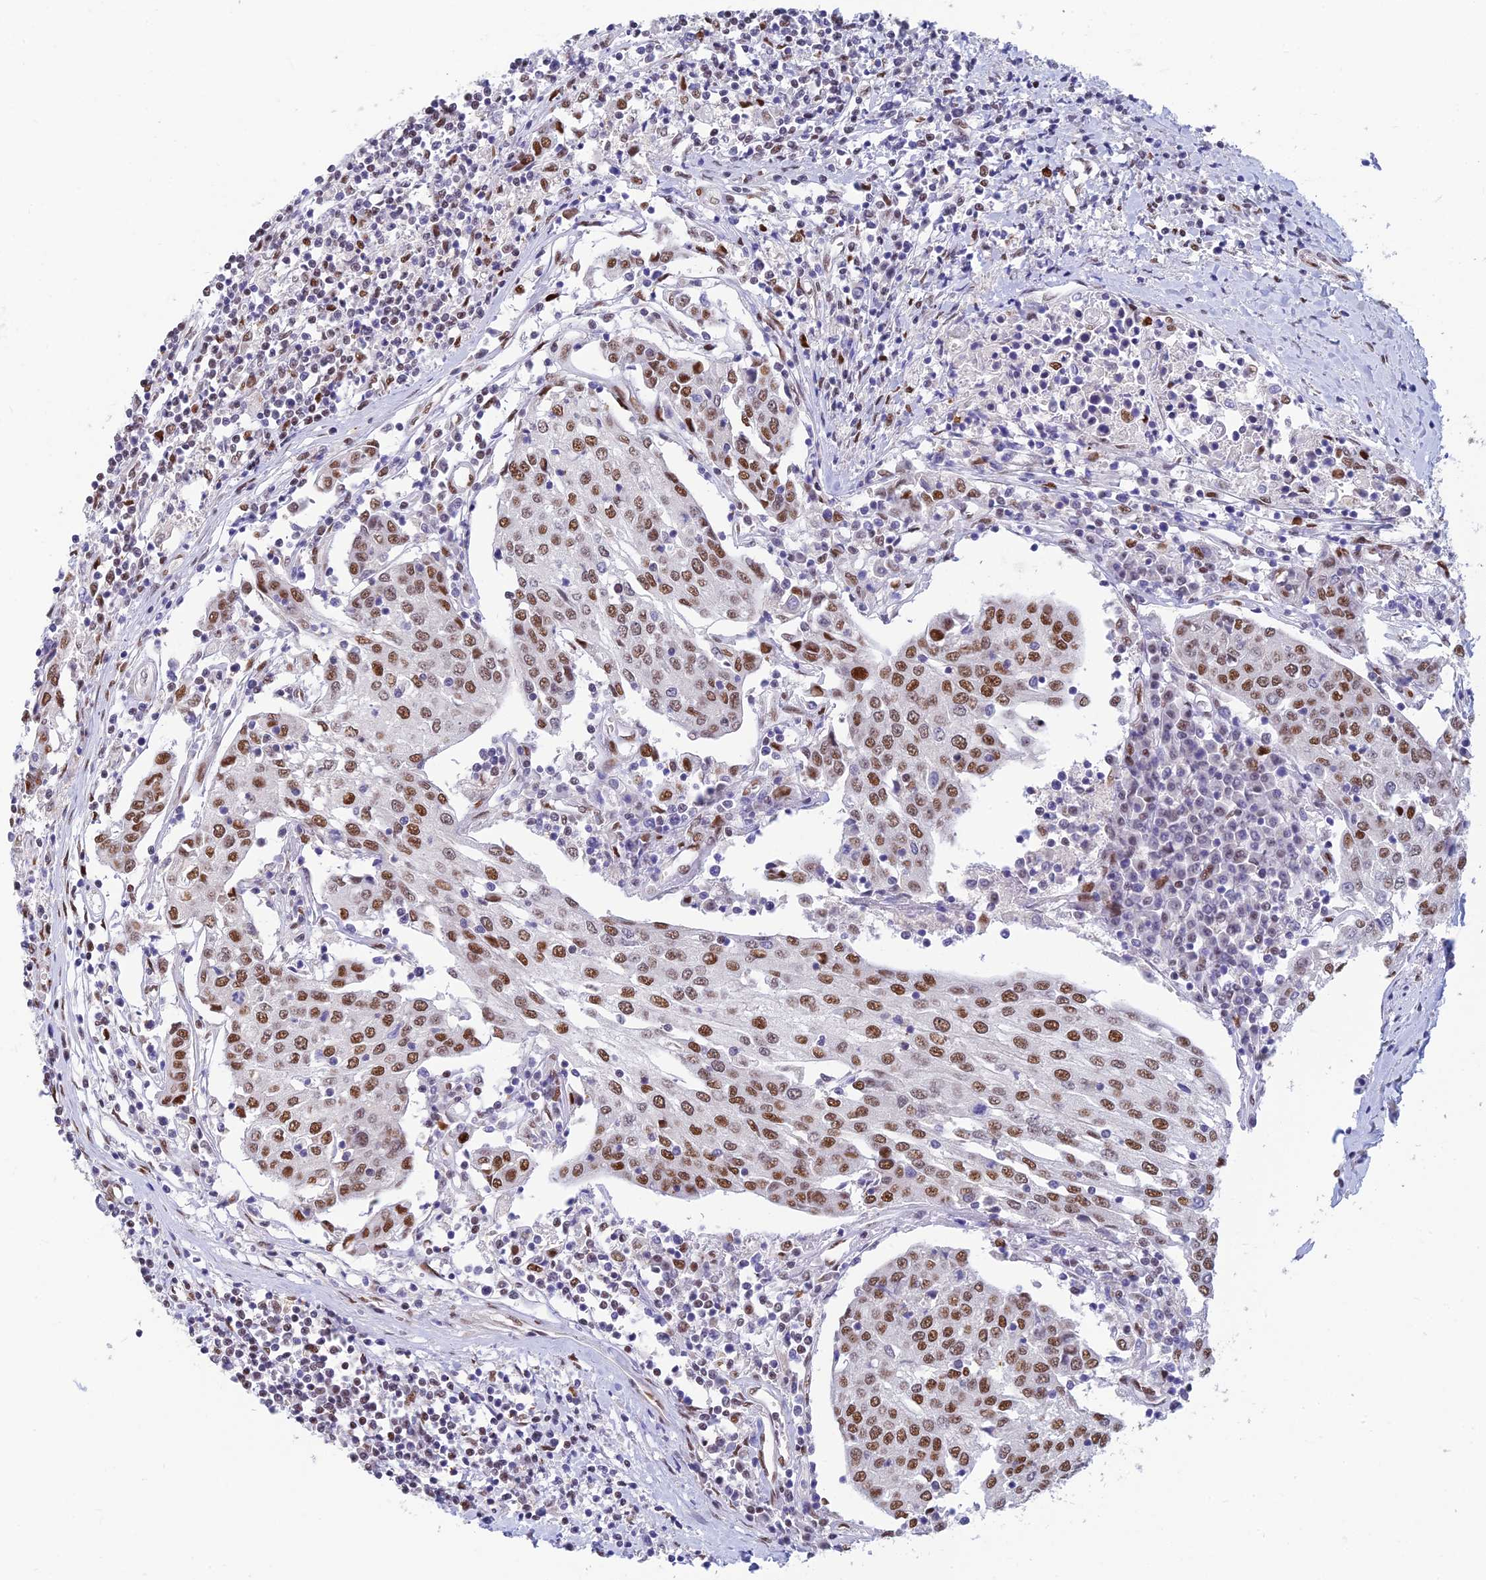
{"staining": {"intensity": "moderate", "quantity": ">75%", "location": "nuclear"}, "tissue": "urothelial cancer", "cell_type": "Tumor cells", "image_type": "cancer", "snomed": [{"axis": "morphology", "description": "Urothelial carcinoma, High grade"}, {"axis": "topography", "description": "Urinary bladder"}], "caption": "This is an image of IHC staining of urothelial cancer, which shows moderate expression in the nuclear of tumor cells.", "gene": "CLK4", "patient": {"sex": "female", "age": 85}}